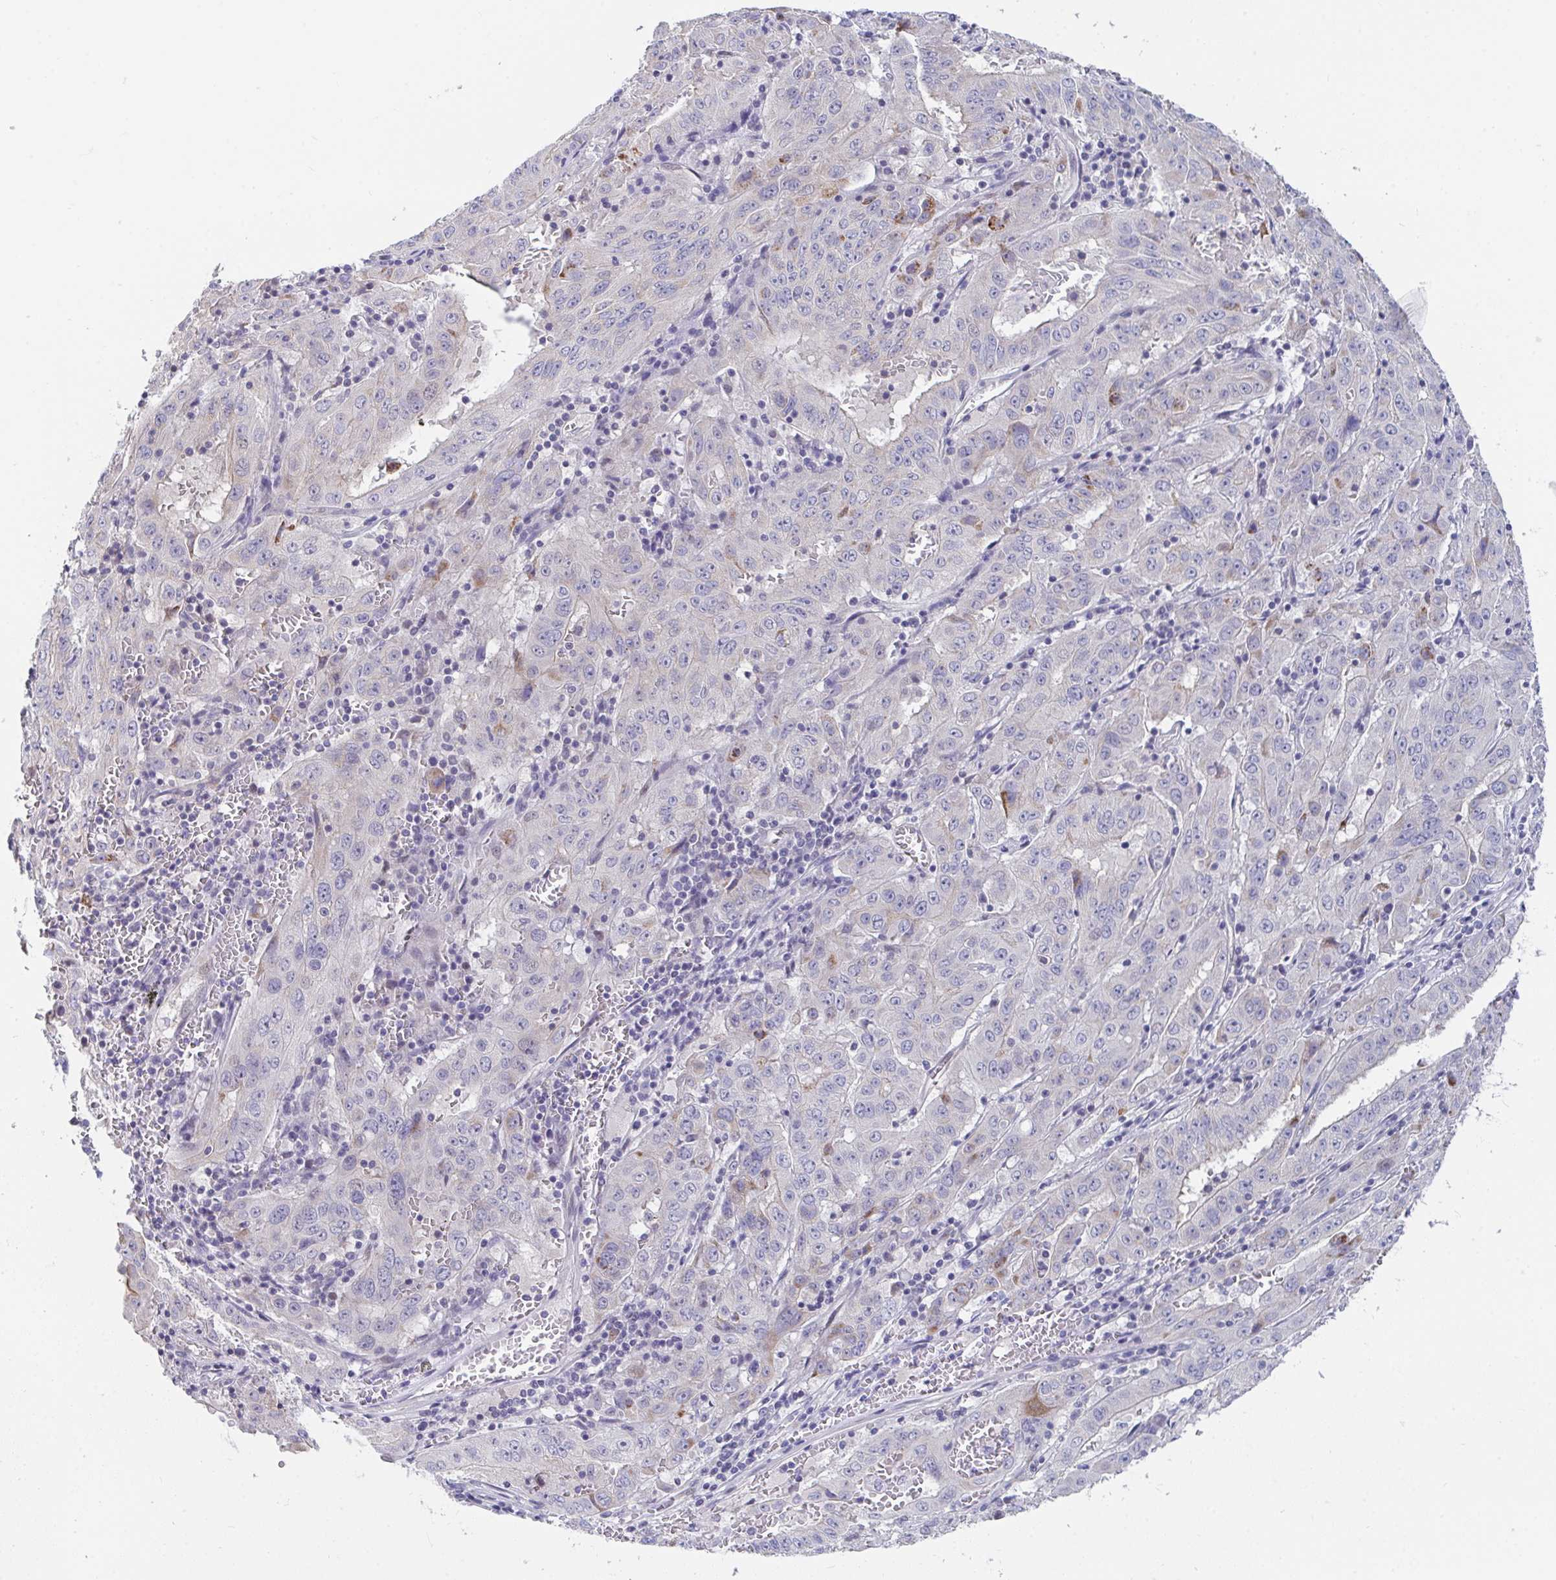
{"staining": {"intensity": "moderate", "quantity": "<25%", "location": "cytoplasmic/membranous"}, "tissue": "pancreatic cancer", "cell_type": "Tumor cells", "image_type": "cancer", "snomed": [{"axis": "morphology", "description": "Adenocarcinoma, NOS"}, {"axis": "topography", "description": "Pancreas"}], "caption": "IHC photomicrograph of neoplastic tissue: human pancreatic cancer stained using immunohistochemistry (IHC) shows low levels of moderate protein expression localized specifically in the cytoplasmic/membranous of tumor cells, appearing as a cytoplasmic/membranous brown color.", "gene": "FAM156B", "patient": {"sex": "male", "age": 63}}